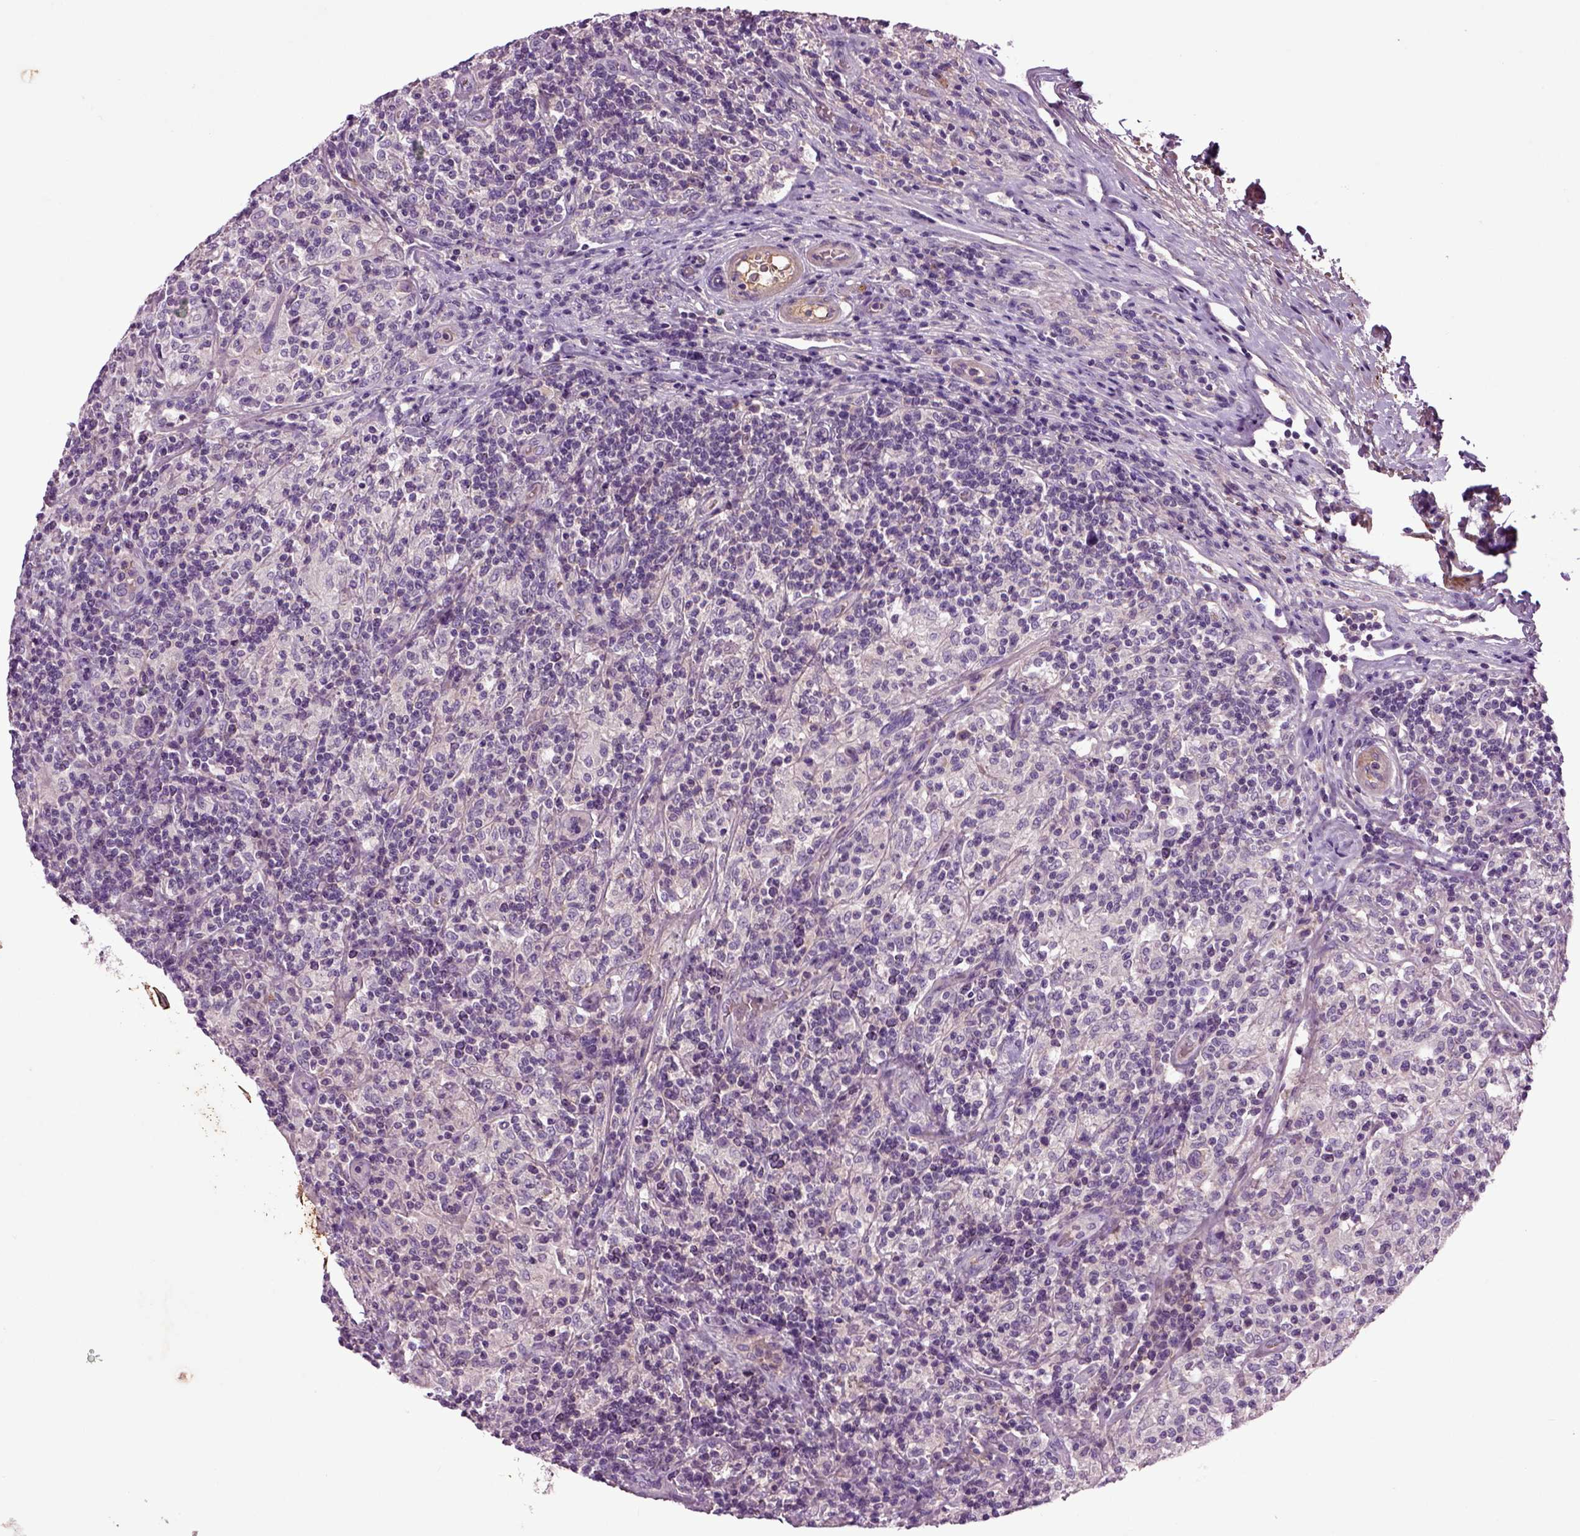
{"staining": {"intensity": "negative", "quantity": "none", "location": "none"}, "tissue": "lymphoma", "cell_type": "Tumor cells", "image_type": "cancer", "snomed": [{"axis": "morphology", "description": "Hodgkin's disease, NOS"}, {"axis": "topography", "description": "Lymph node"}], "caption": "Lymphoma was stained to show a protein in brown. There is no significant positivity in tumor cells.", "gene": "SPON1", "patient": {"sex": "male", "age": 70}}